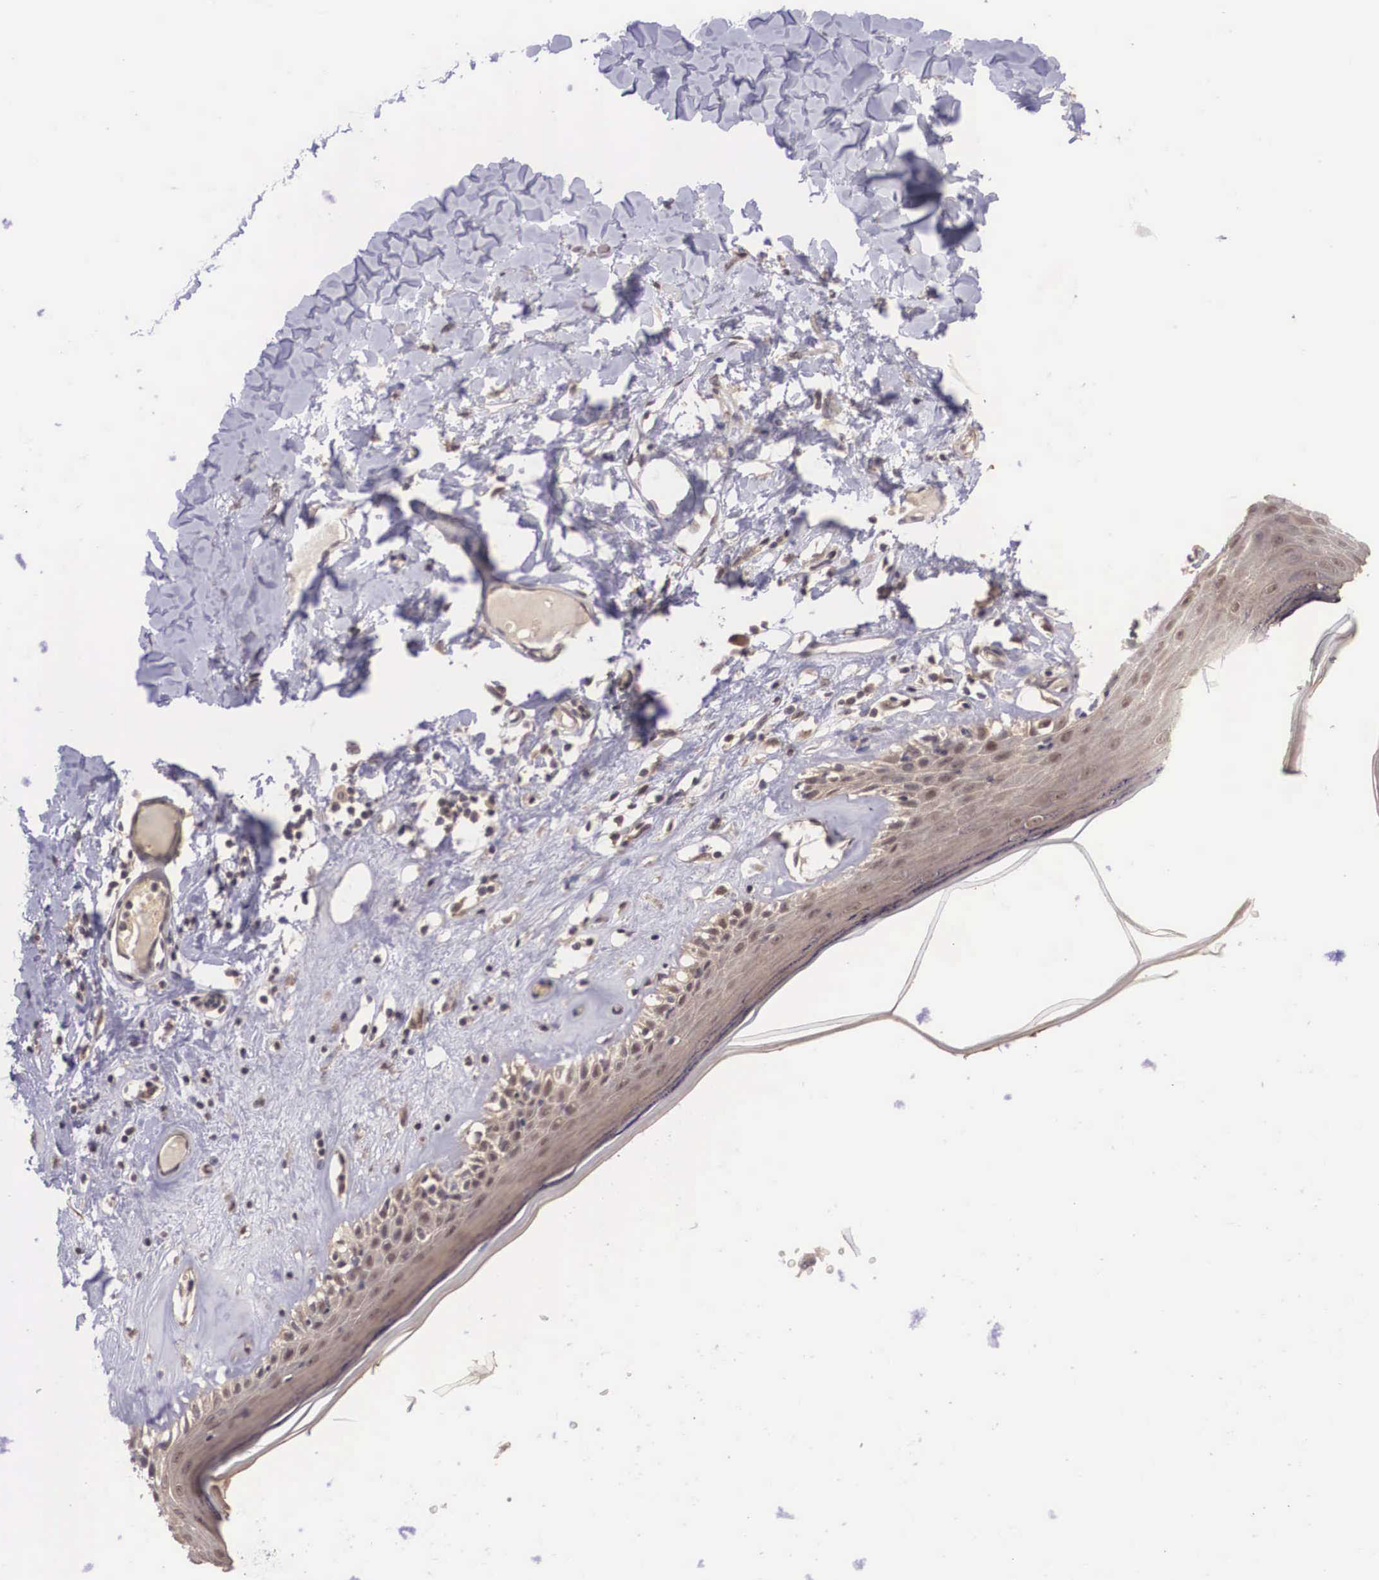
{"staining": {"intensity": "moderate", "quantity": ">75%", "location": "cytoplasmic/membranous"}, "tissue": "skin", "cell_type": "Epidermal cells", "image_type": "normal", "snomed": [{"axis": "morphology", "description": "Normal tissue, NOS"}, {"axis": "topography", "description": "Vascular tissue"}, {"axis": "topography", "description": "Vulva"}, {"axis": "topography", "description": "Peripheral nerve tissue"}], "caption": "Protein expression by IHC shows moderate cytoplasmic/membranous expression in approximately >75% of epidermal cells in normal skin.", "gene": "VASH1", "patient": {"sex": "female", "age": 86}}